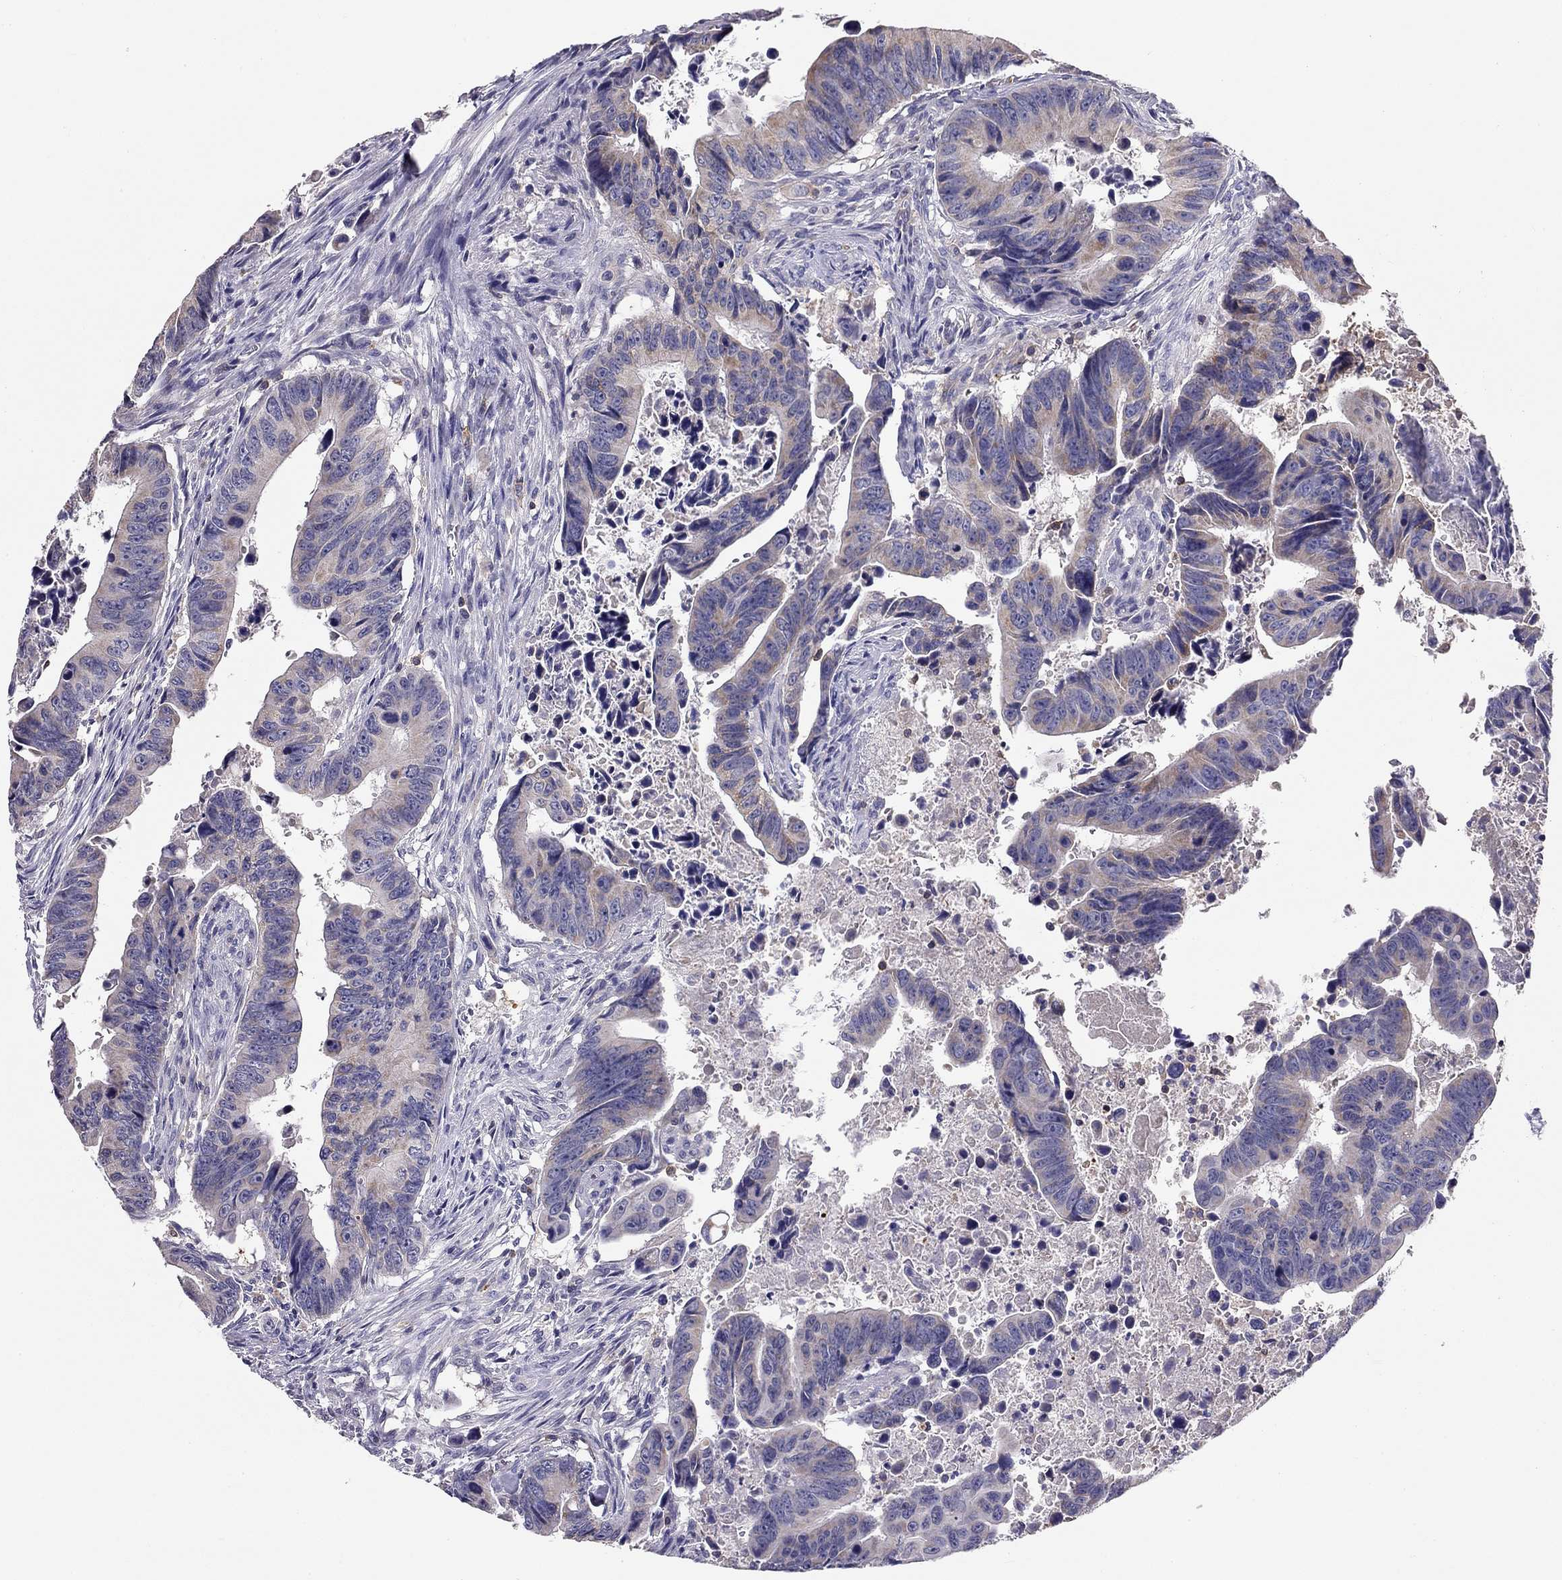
{"staining": {"intensity": "negative", "quantity": "none", "location": "none"}, "tissue": "colorectal cancer", "cell_type": "Tumor cells", "image_type": "cancer", "snomed": [{"axis": "morphology", "description": "Adenocarcinoma, NOS"}, {"axis": "topography", "description": "Colon"}], "caption": "Immunohistochemical staining of human colorectal cancer shows no significant staining in tumor cells.", "gene": "CITED1", "patient": {"sex": "female", "age": 87}}